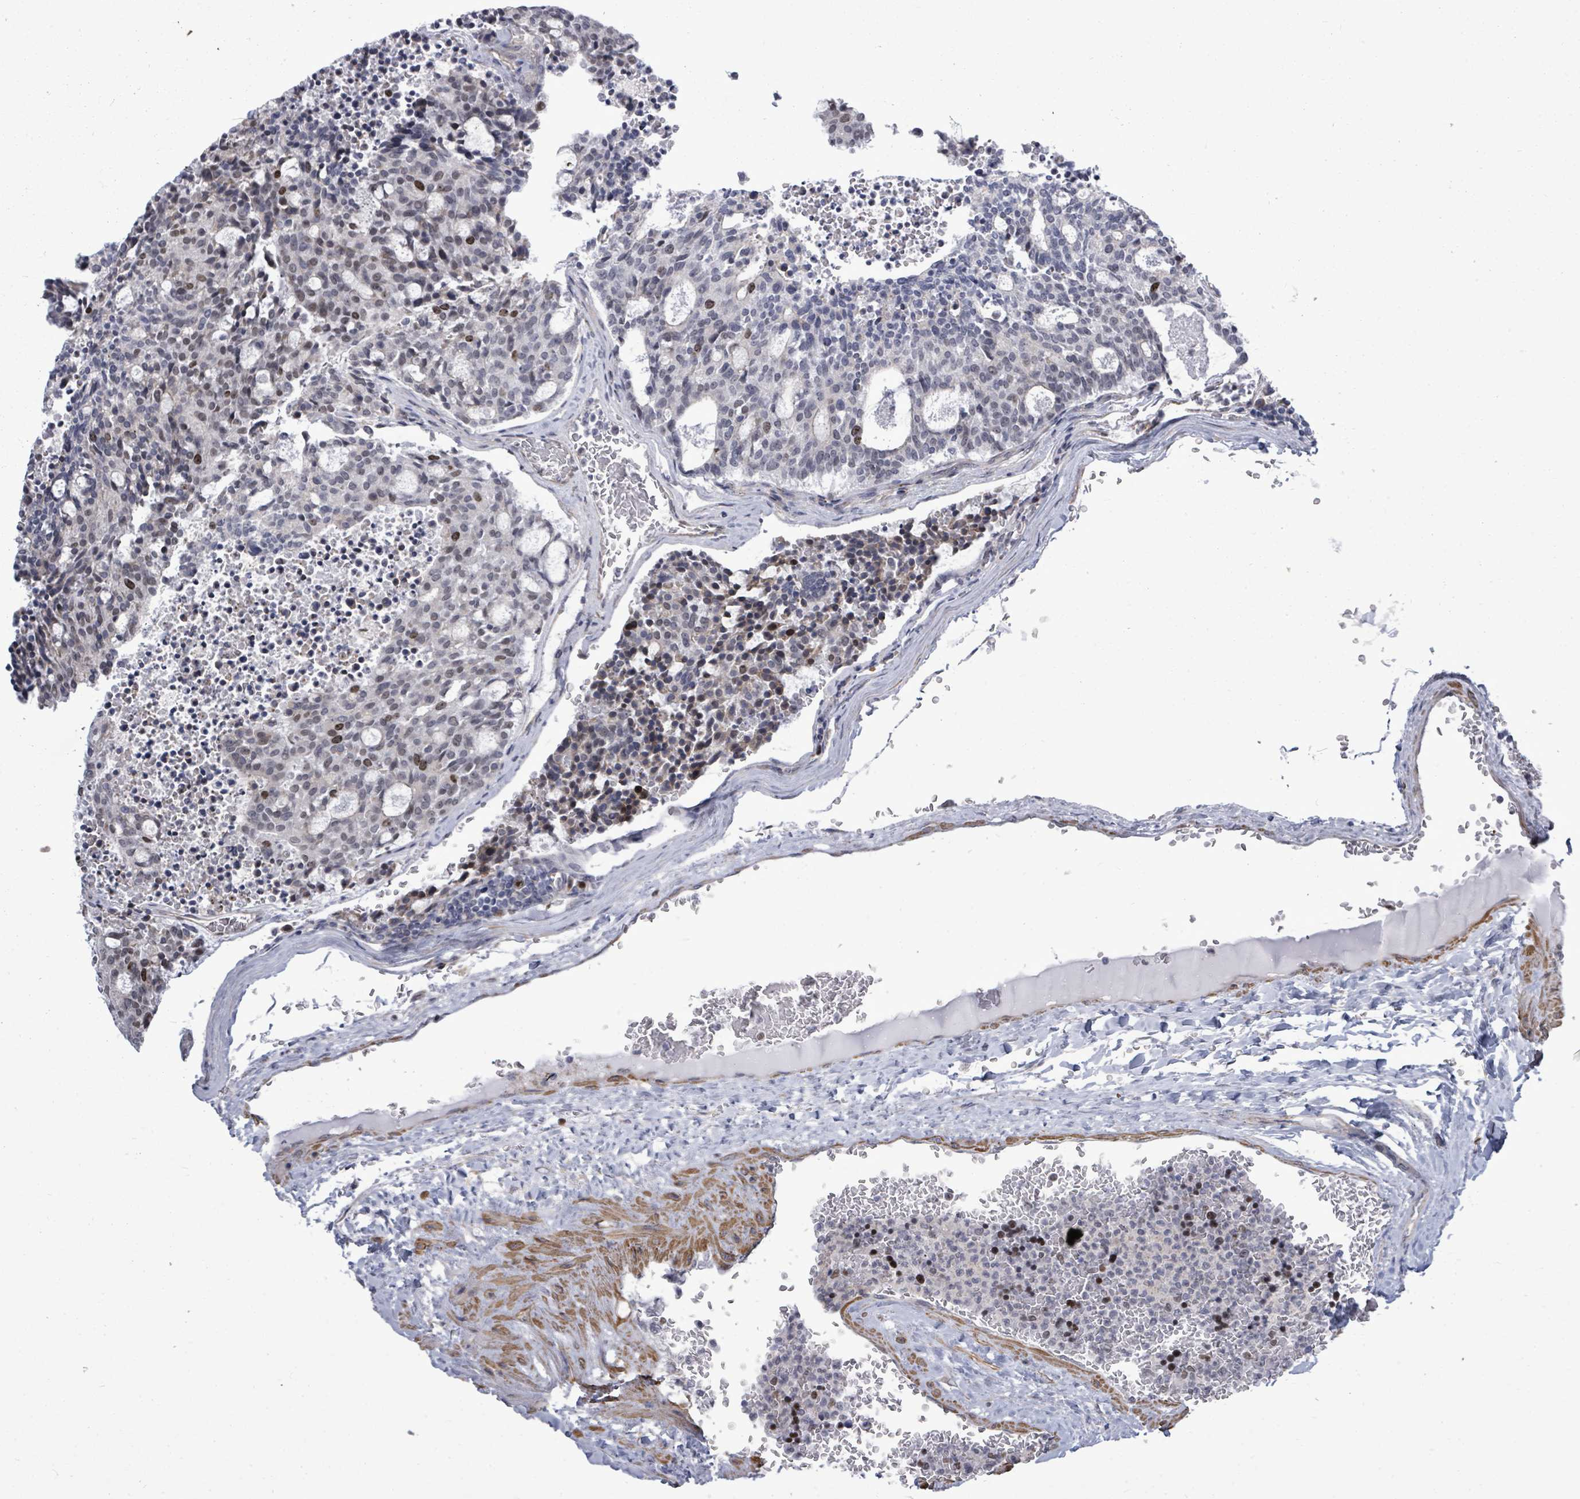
{"staining": {"intensity": "moderate", "quantity": "<25%", "location": "nuclear"}, "tissue": "carcinoid", "cell_type": "Tumor cells", "image_type": "cancer", "snomed": [{"axis": "morphology", "description": "Carcinoid, malignant, NOS"}, {"axis": "topography", "description": "Pancreas"}], "caption": "Malignant carcinoid stained with a protein marker exhibits moderate staining in tumor cells.", "gene": "PAPSS1", "patient": {"sex": "female", "age": 54}}